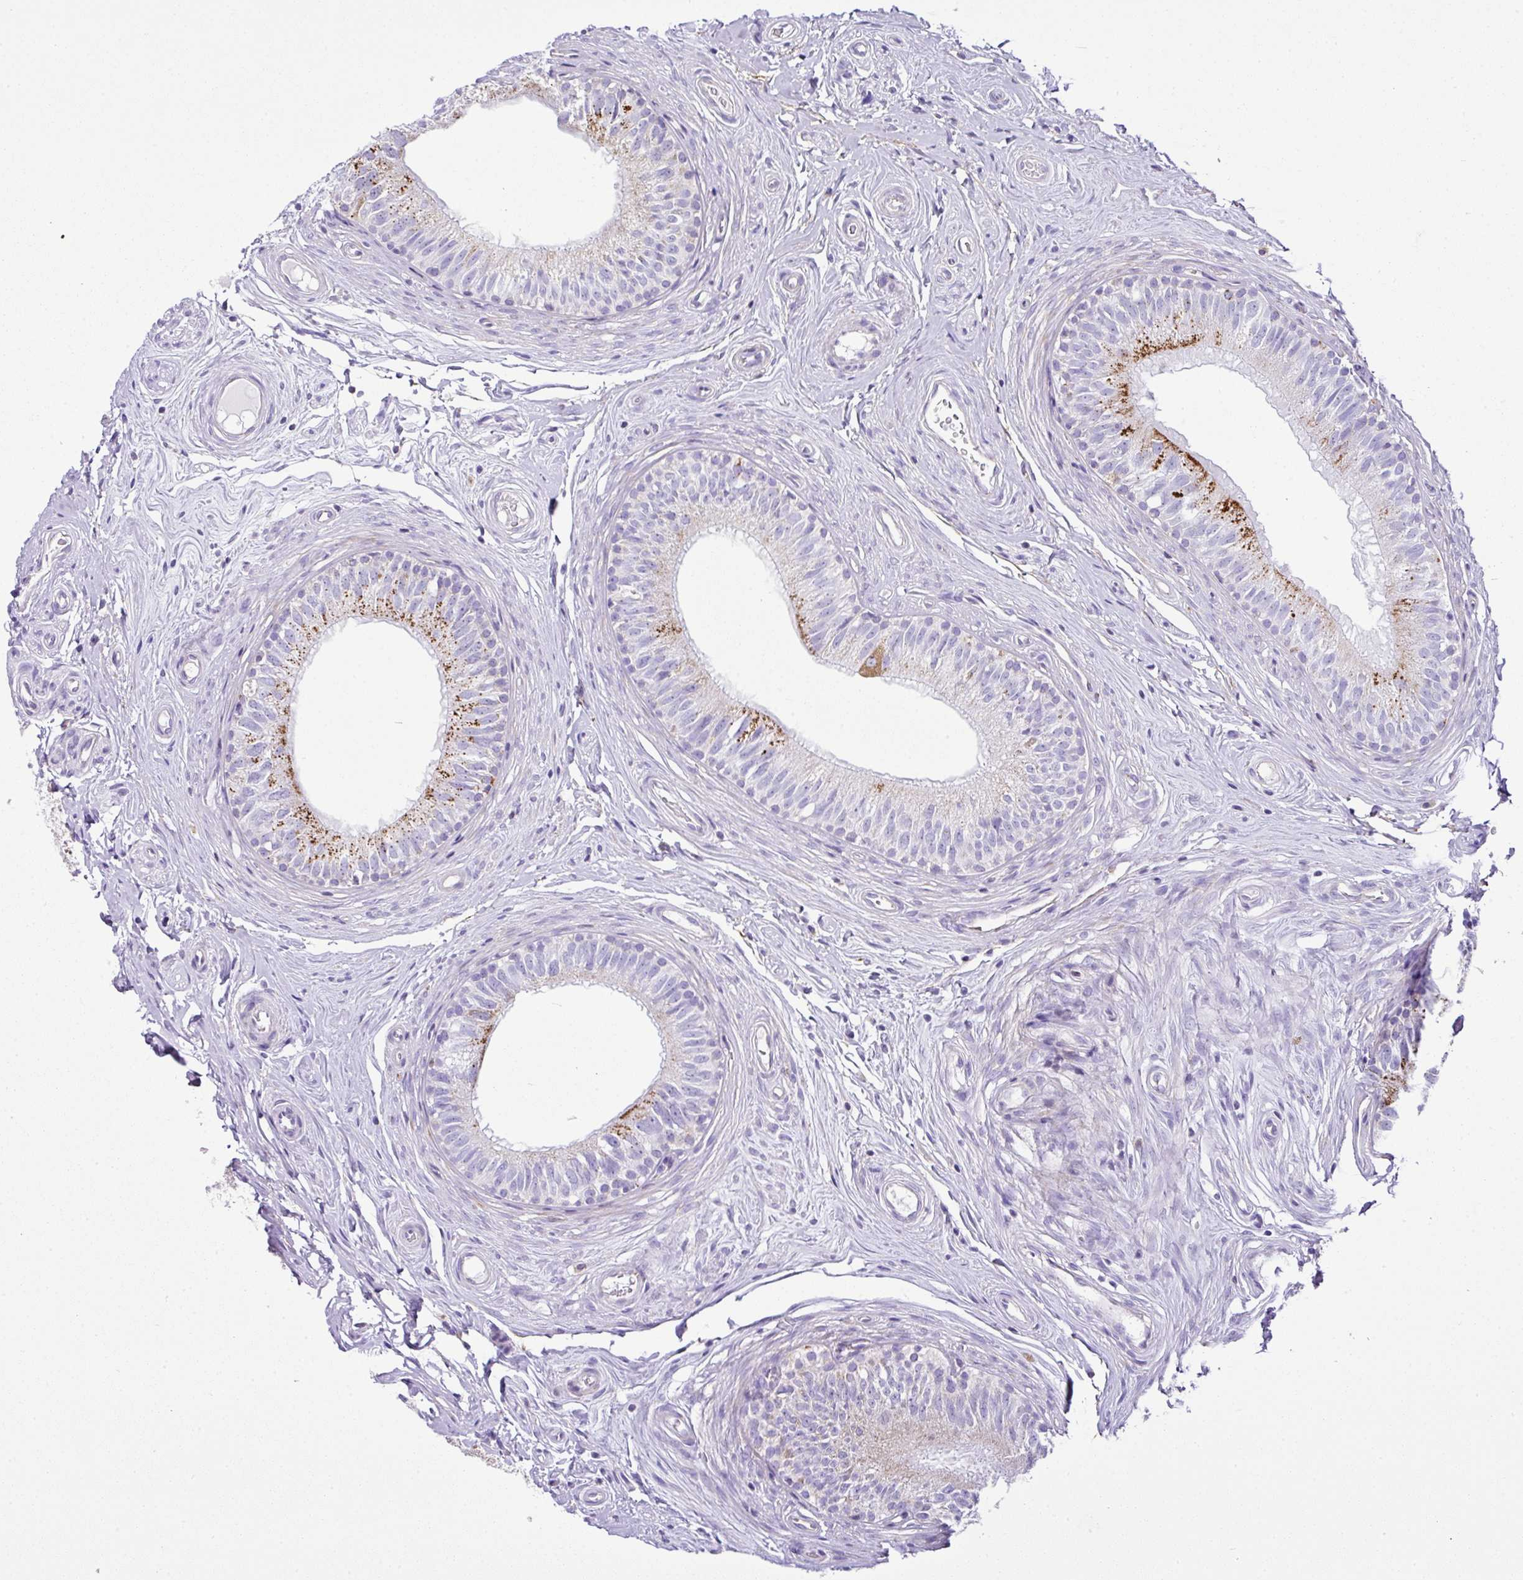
{"staining": {"intensity": "strong", "quantity": "25%-75%", "location": "cytoplasmic/membranous"}, "tissue": "epididymis", "cell_type": "Glandular cells", "image_type": "normal", "snomed": [{"axis": "morphology", "description": "Normal tissue, NOS"}, {"axis": "morphology", "description": "Seminoma, NOS"}, {"axis": "topography", "description": "Testis"}, {"axis": "topography", "description": "Epididymis"}], "caption": "Glandular cells demonstrate high levels of strong cytoplasmic/membranous expression in approximately 25%-75% of cells in unremarkable human epididymis.", "gene": "PGAP4", "patient": {"sex": "male", "age": 45}}